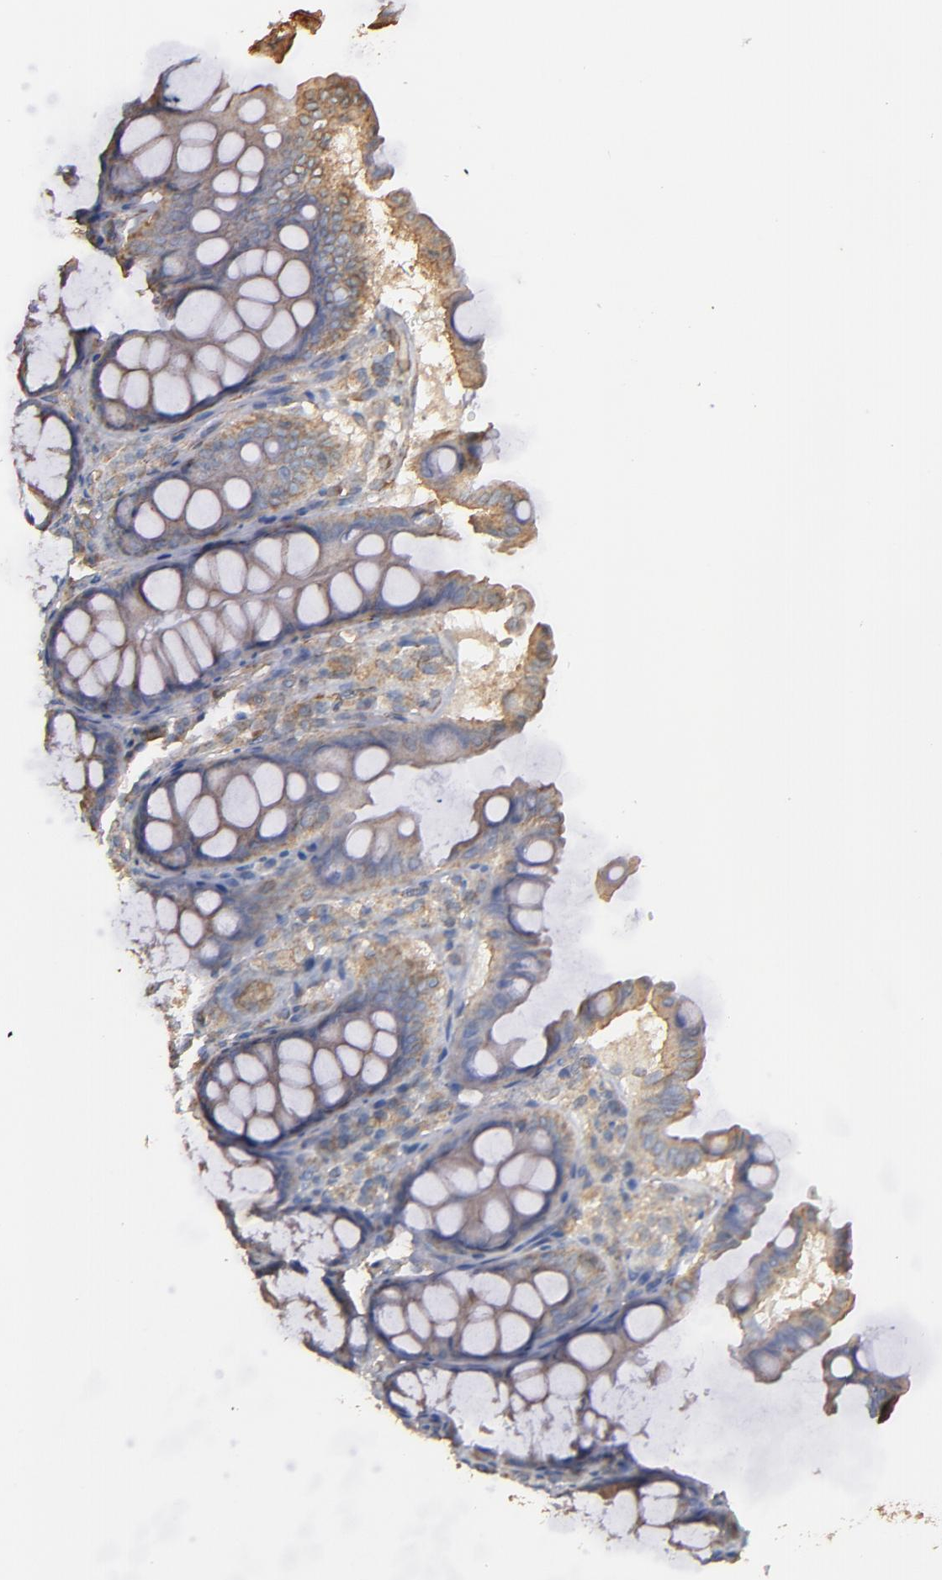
{"staining": {"intensity": "weak", "quantity": ">75%", "location": "cytoplasmic/membranous"}, "tissue": "colon", "cell_type": "Endothelial cells", "image_type": "normal", "snomed": [{"axis": "morphology", "description": "Normal tissue, NOS"}, {"axis": "topography", "description": "Colon"}], "caption": "Weak cytoplasmic/membranous positivity for a protein is seen in about >75% of endothelial cells of benign colon using immunohistochemistry.", "gene": "DMD", "patient": {"sex": "female", "age": 61}}